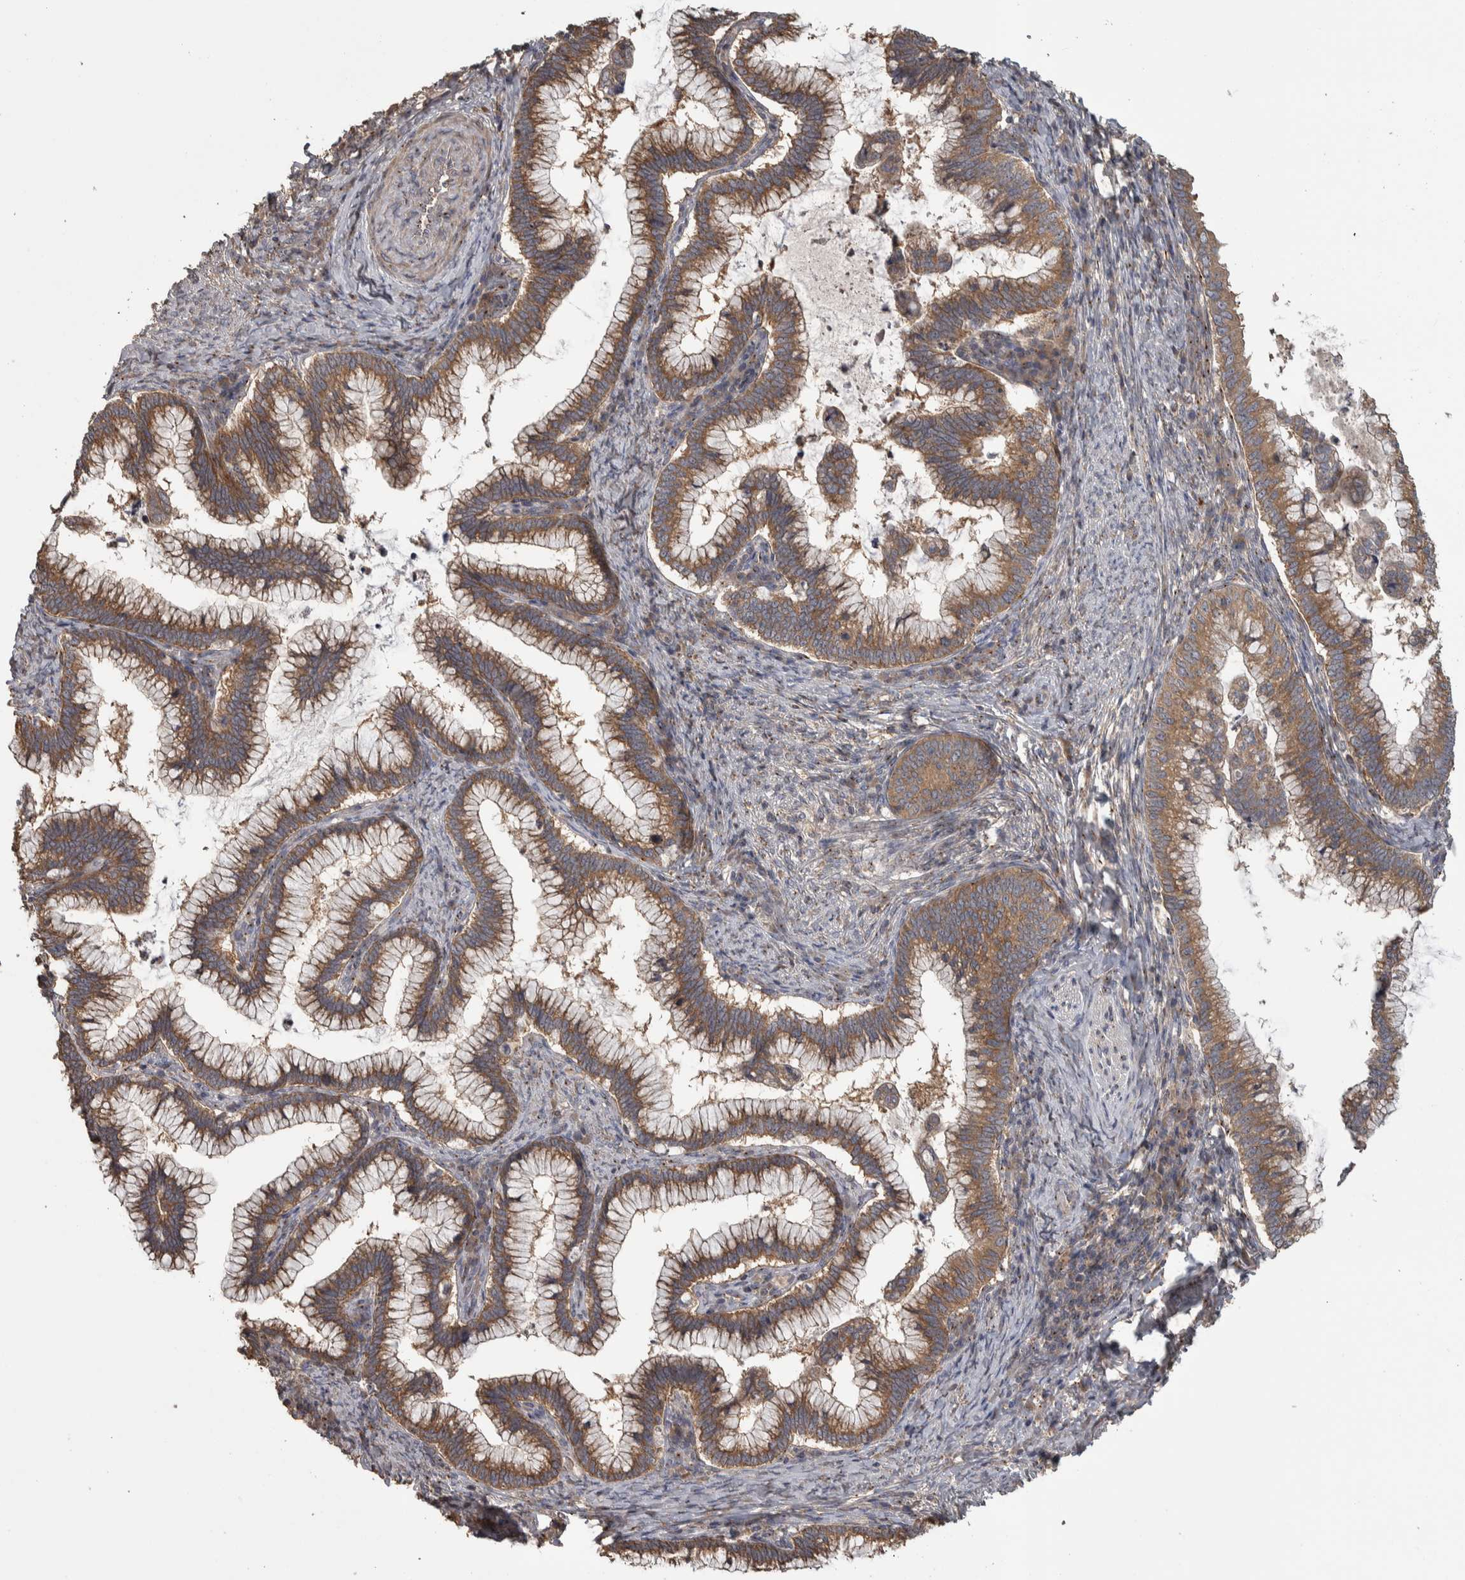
{"staining": {"intensity": "moderate", "quantity": ">75%", "location": "cytoplasmic/membranous"}, "tissue": "cervical cancer", "cell_type": "Tumor cells", "image_type": "cancer", "snomed": [{"axis": "morphology", "description": "Adenocarcinoma, NOS"}, {"axis": "topography", "description": "Cervix"}], "caption": "Protein analysis of cervical cancer tissue demonstrates moderate cytoplasmic/membranous expression in approximately >75% of tumor cells.", "gene": "IFRD1", "patient": {"sex": "female", "age": 36}}